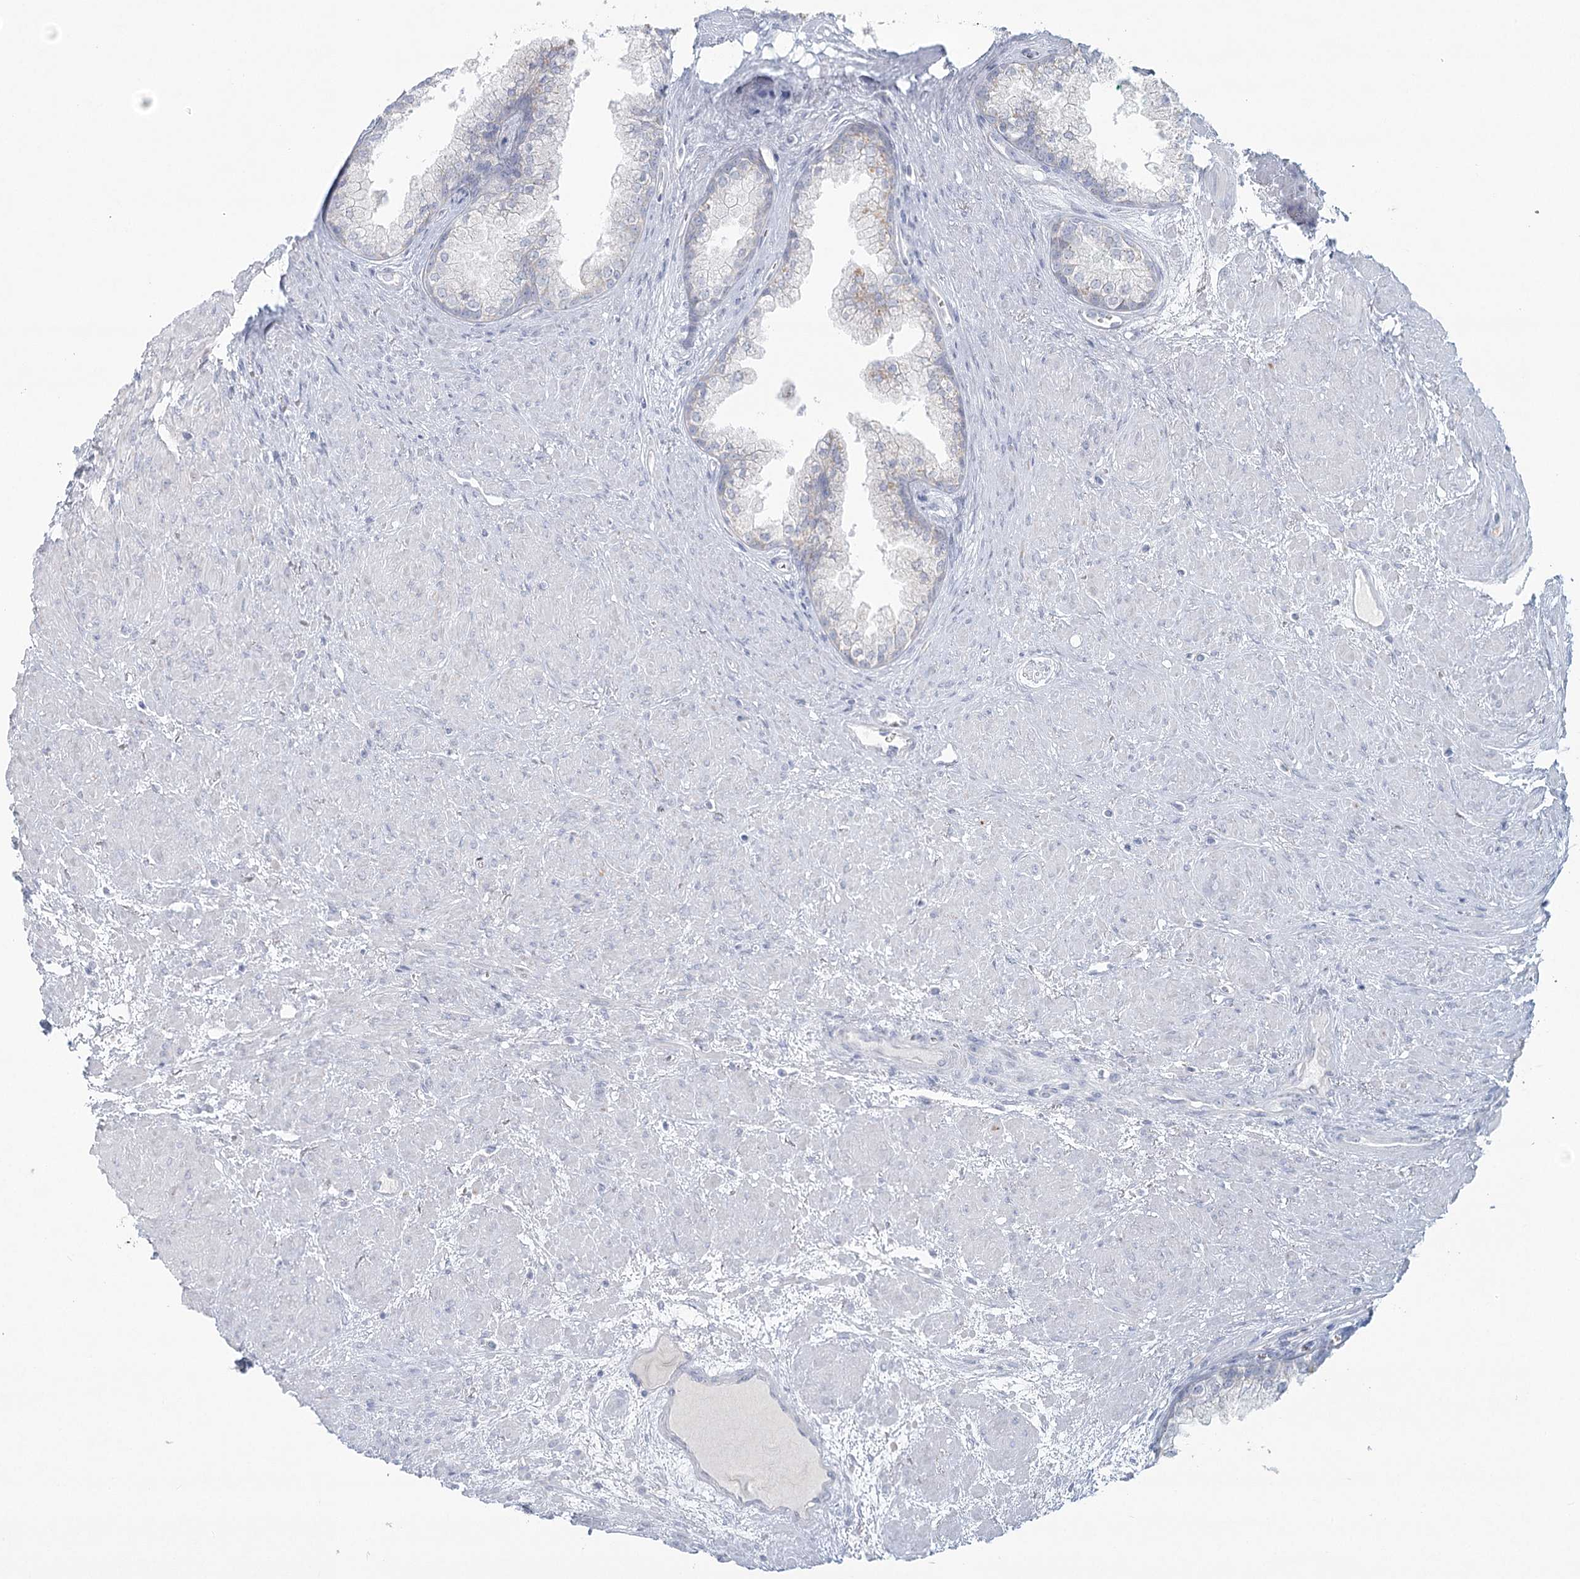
{"staining": {"intensity": "negative", "quantity": "none", "location": "none"}, "tissue": "prostate cancer", "cell_type": "Tumor cells", "image_type": "cancer", "snomed": [{"axis": "morphology", "description": "Normal tissue, NOS"}, {"axis": "morphology", "description": "Adenocarcinoma, Low grade"}, {"axis": "topography", "description": "Prostate"}, {"axis": "topography", "description": "Peripheral nerve tissue"}], "caption": "High magnification brightfield microscopy of prostate cancer (low-grade adenocarcinoma) stained with DAB (3,3'-diaminobenzidine) (brown) and counterstained with hematoxylin (blue): tumor cells show no significant positivity.", "gene": "BPHL", "patient": {"sex": "male", "age": 71}}